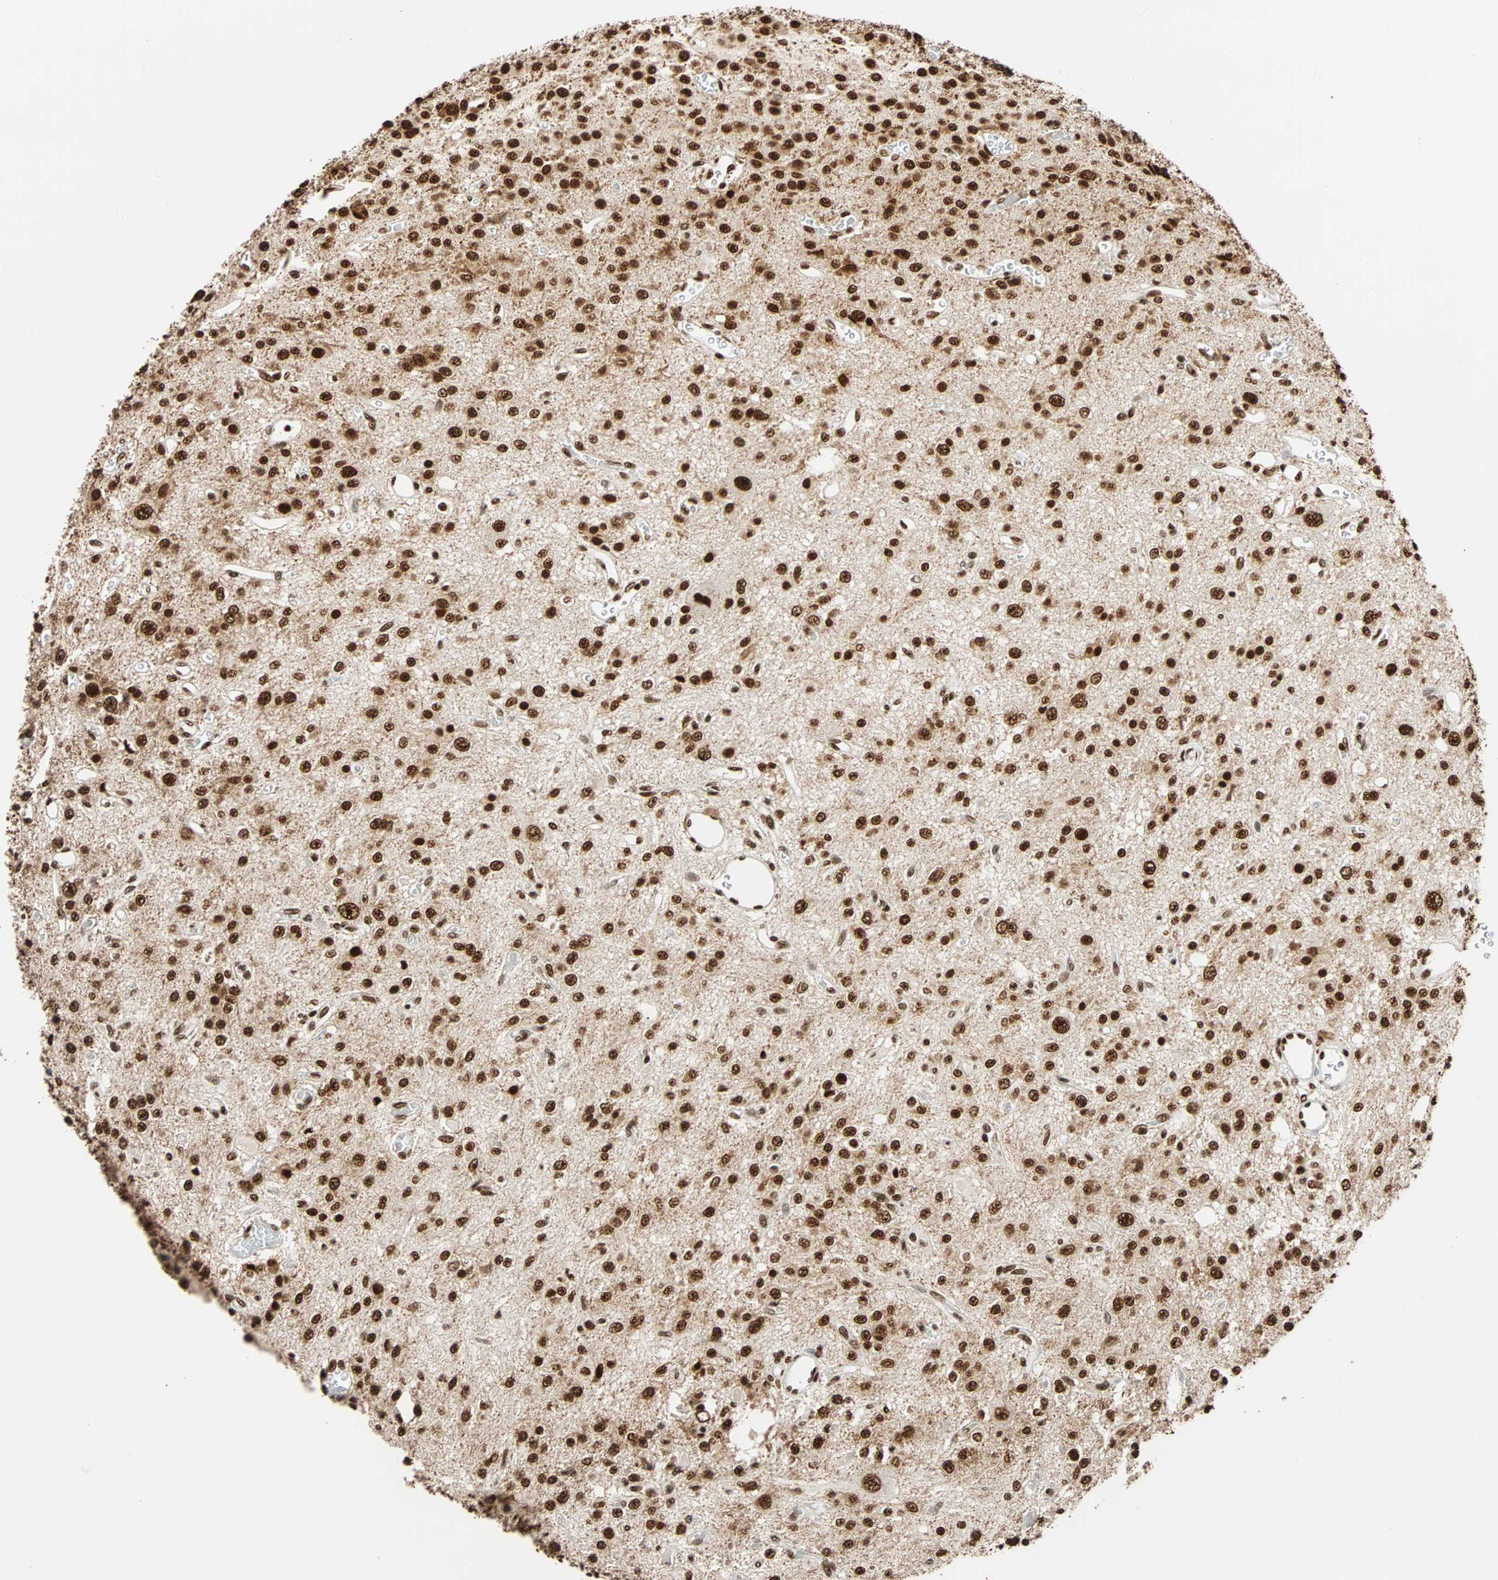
{"staining": {"intensity": "strong", "quantity": ">75%", "location": "cytoplasmic/membranous,nuclear"}, "tissue": "glioma", "cell_type": "Tumor cells", "image_type": "cancer", "snomed": [{"axis": "morphology", "description": "Glioma, malignant, Low grade"}, {"axis": "topography", "description": "Brain"}], "caption": "The micrograph exhibits a brown stain indicating the presence of a protein in the cytoplasmic/membranous and nuclear of tumor cells in low-grade glioma (malignant). (DAB = brown stain, brightfield microscopy at high magnification).", "gene": "ILF2", "patient": {"sex": "male", "age": 38}}